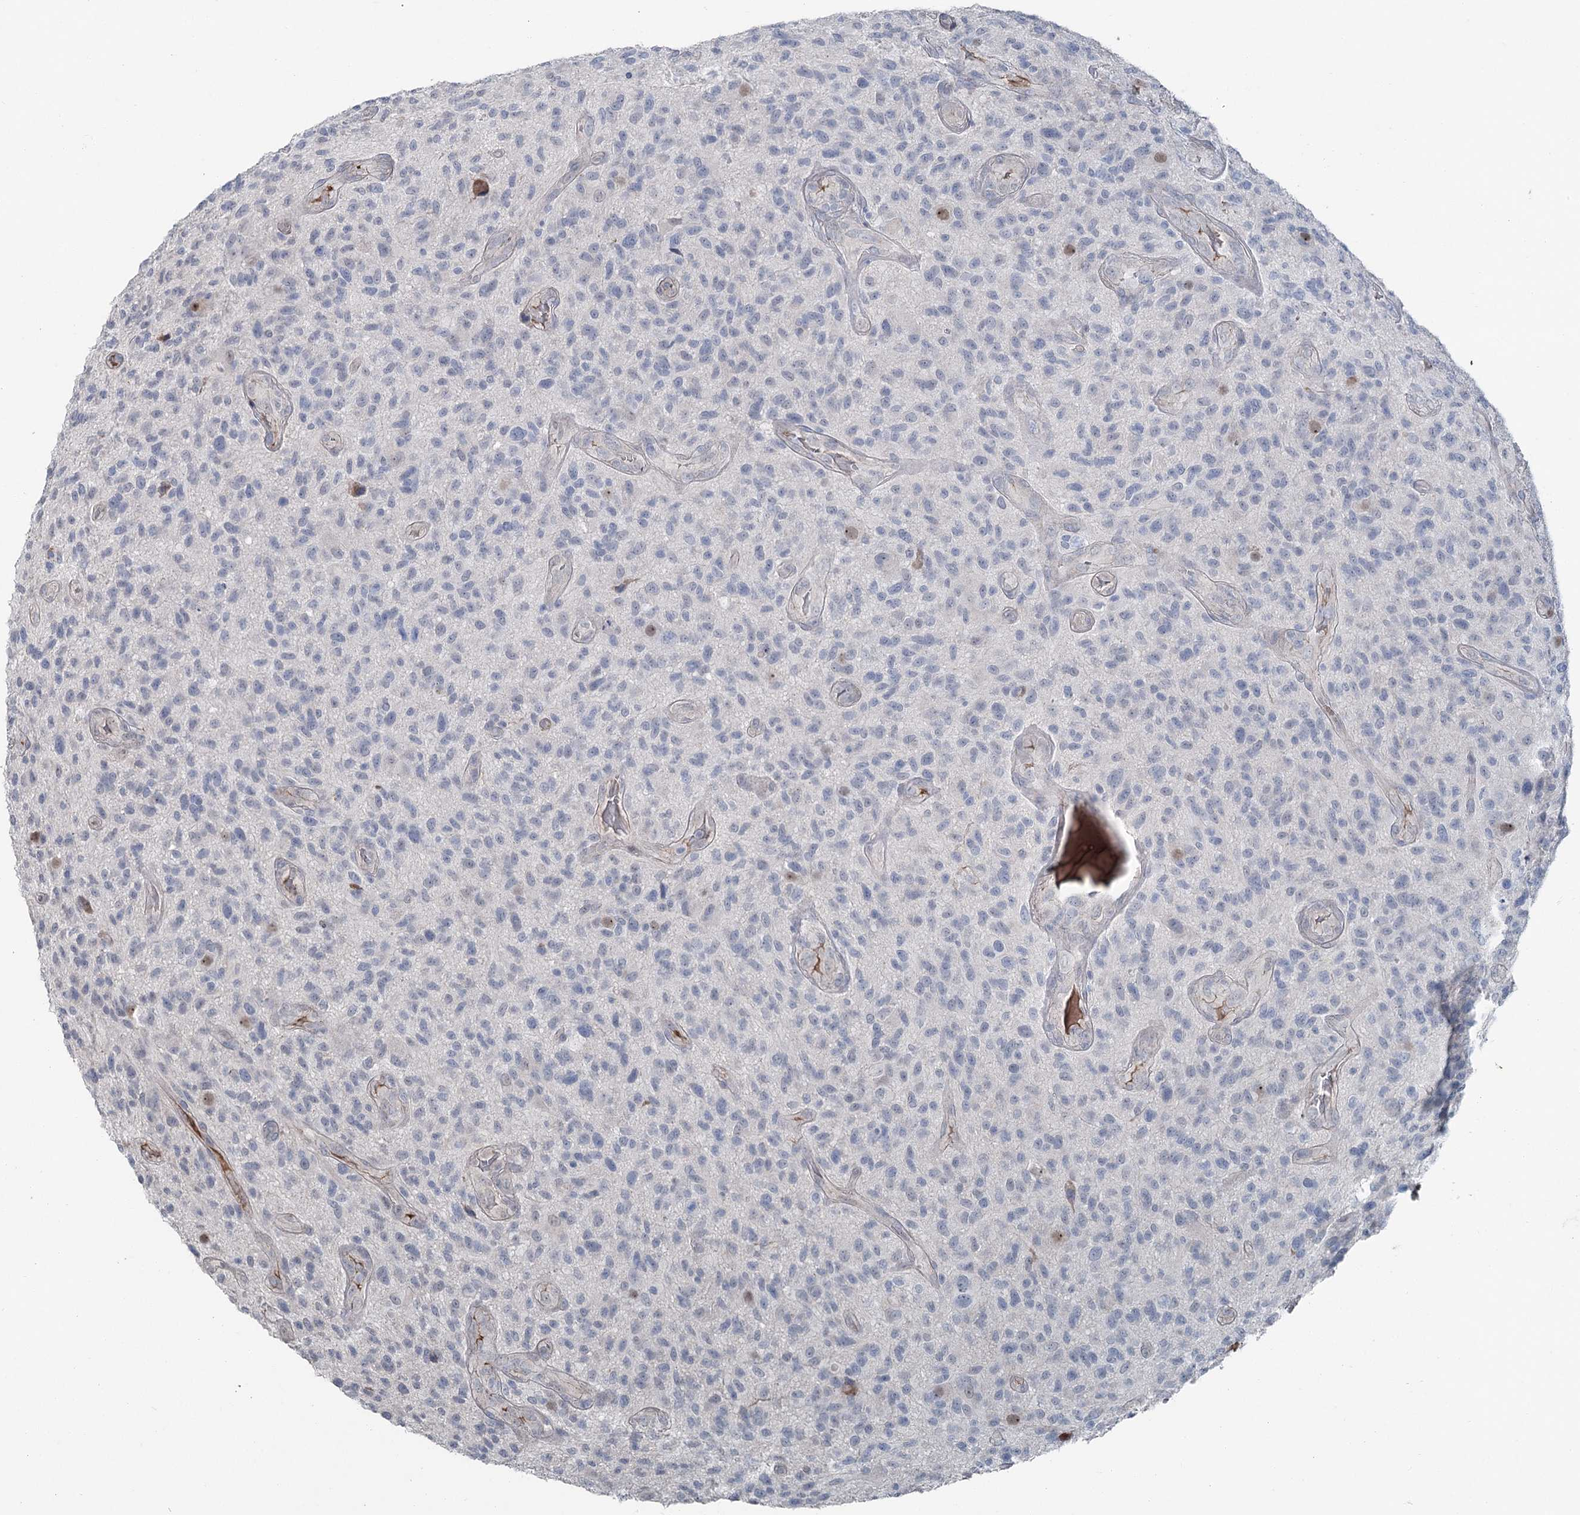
{"staining": {"intensity": "negative", "quantity": "none", "location": "none"}, "tissue": "glioma", "cell_type": "Tumor cells", "image_type": "cancer", "snomed": [{"axis": "morphology", "description": "Glioma, malignant, High grade"}, {"axis": "topography", "description": "Brain"}], "caption": "DAB immunohistochemical staining of human glioma displays no significant staining in tumor cells.", "gene": "FAM120B", "patient": {"sex": "male", "age": 47}}